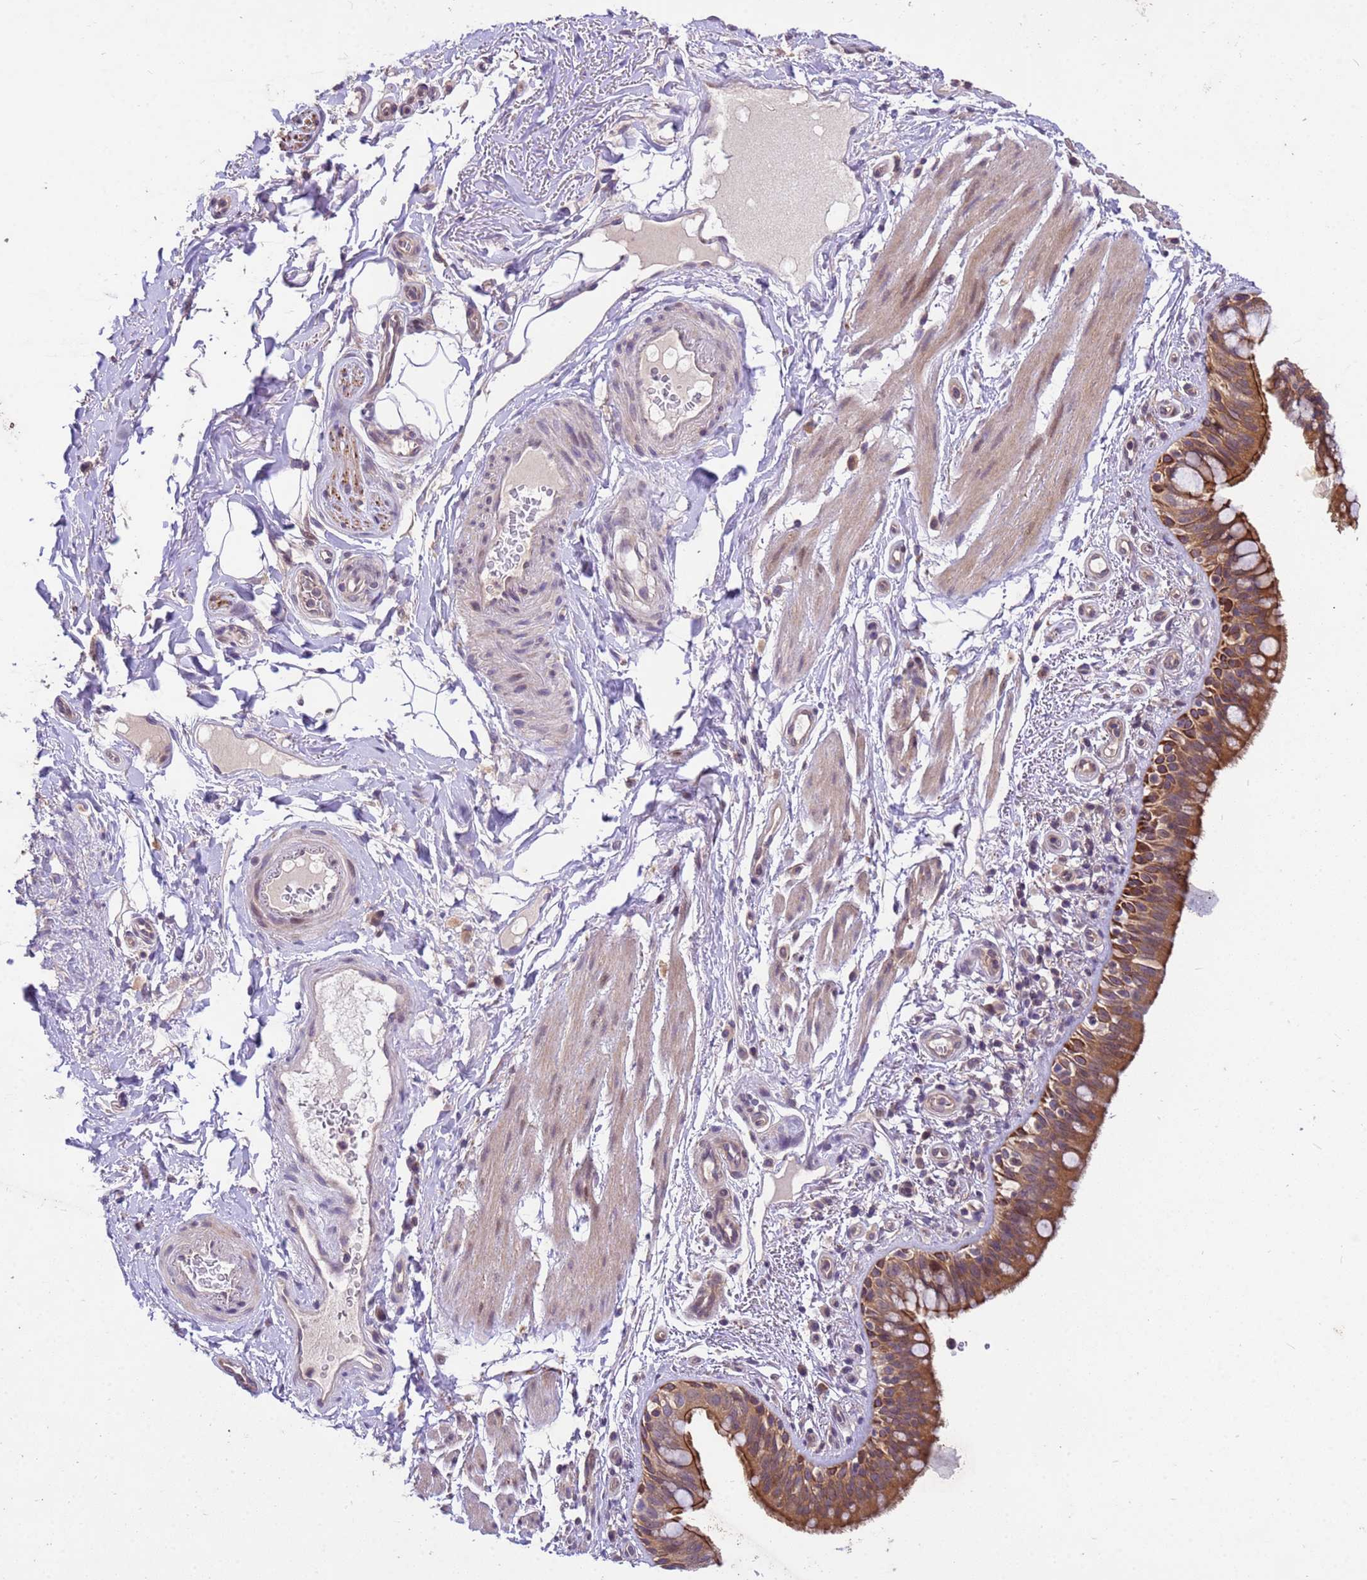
{"staining": {"intensity": "moderate", "quantity": ">75%", "location": "cytoplasmic/membranous"}, "tissue": "bronchus", "cell_type": "Respiratory epithelial cells", "image_type": "normal", "snomed": [{"axis": "morphology", "description": "Normal tissue, NOS"}, {"axis": "morphology", "description": "Neoplasm, uncertain whether benign or malignant"}, {"axis": "topography", "description": "Bronchus"}, {"axis": "topography", "description": "Lung"}], "caption": "Immunohistochemistry (IHC) of benign human bronchus reveals medium levels of moderate cytoplasmic/membranous expression in approximately >75% of respiratory epithelial cells.", "gene": "PPP2CA", "patient": {"sex": "male", "age": 55}}